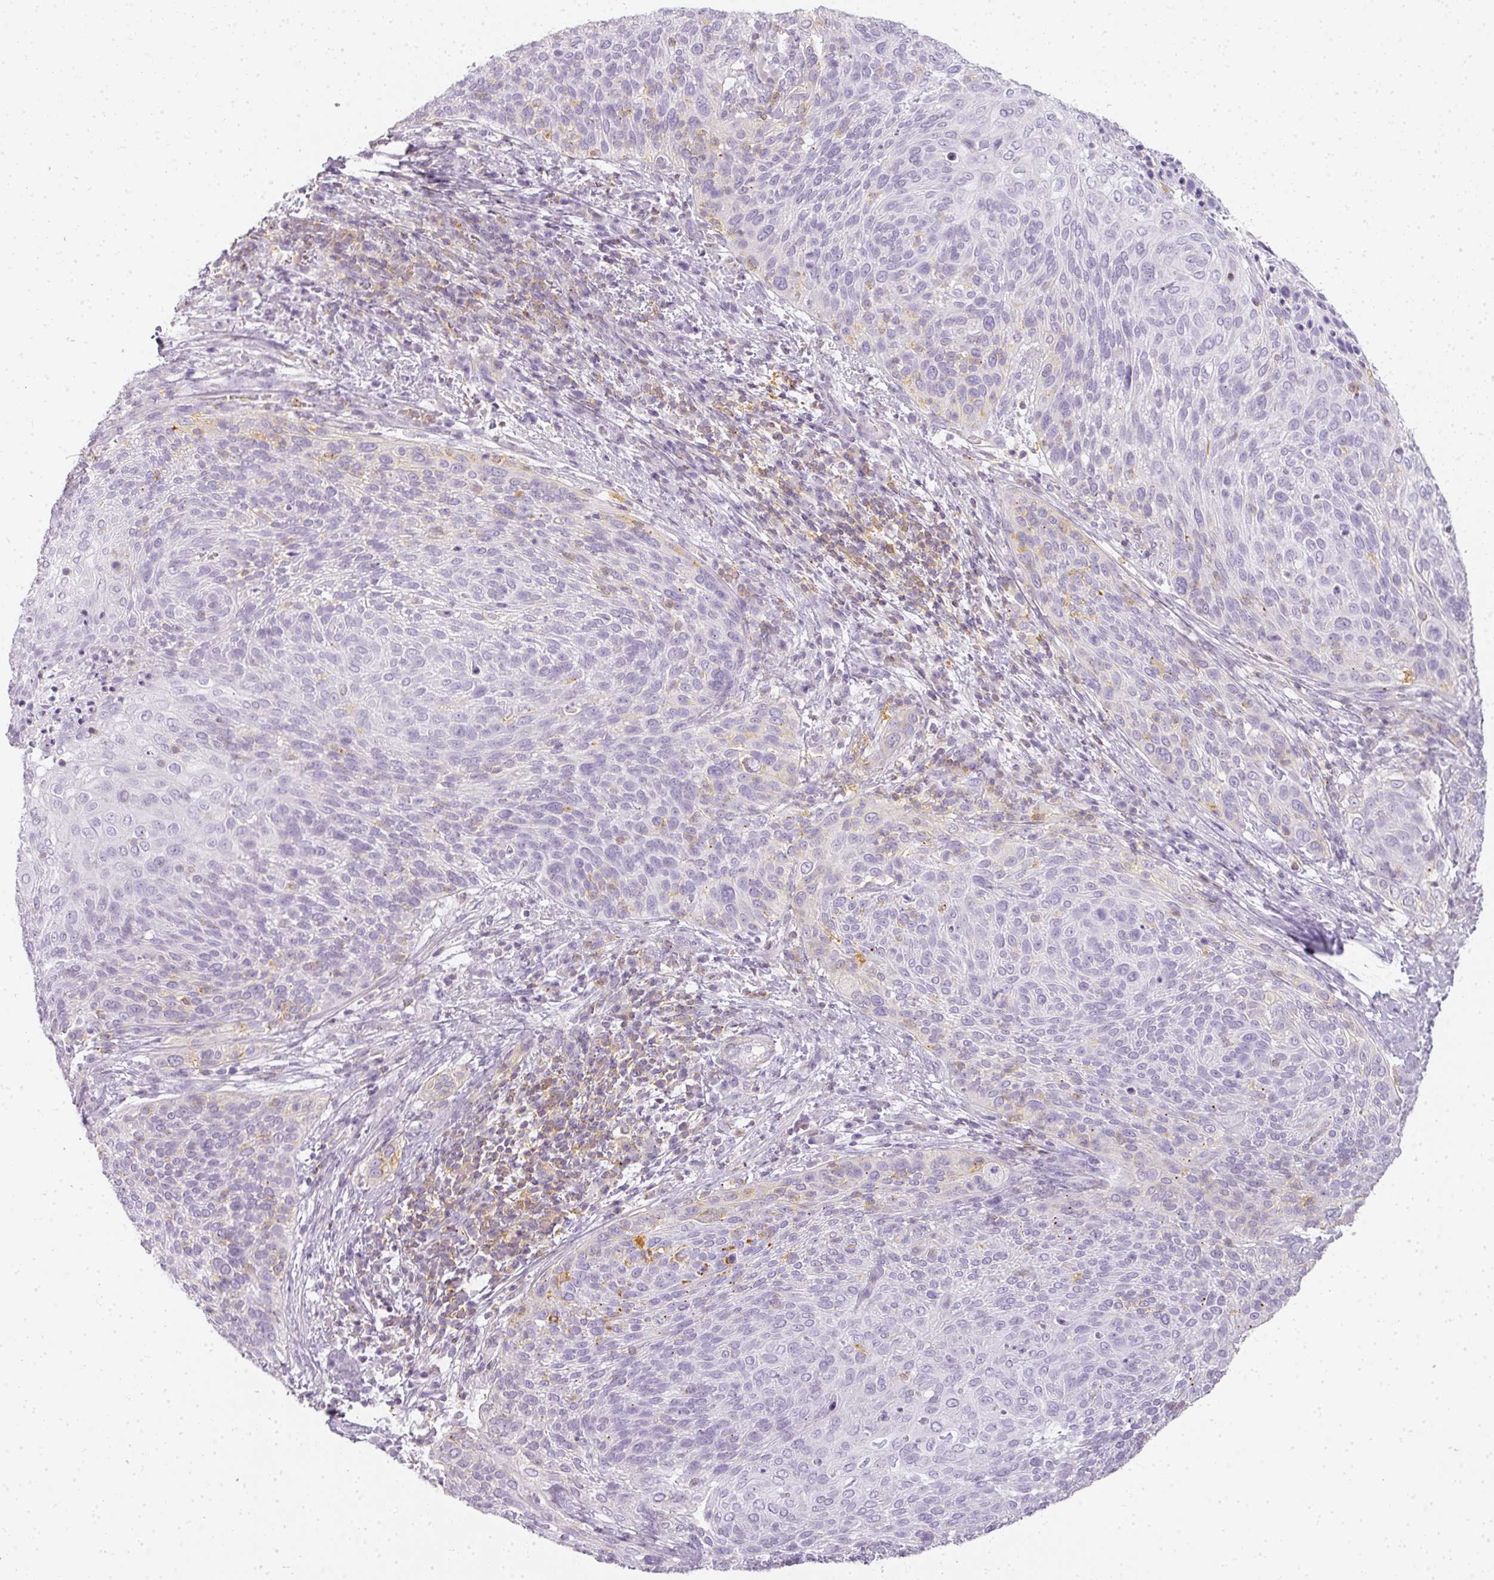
{"staining": {"intensity": "negative", "quantity": "none", "location": "none"}, "tissue": "cervical cancer", "cell_type": "Tumor cells", "image_type": "cancer", "snomed": [{"axis": "morphology", "description": "Squamous cell carcinoma, NOS"}, {"axis": "topography", "description": "Cervix"}], "caption": "High magnification brightfield microscopy of cervical cancer stained with DAB (3,3'-diaminobenzidine) (brown) and counterstained with hematoxylin (blue): tumor cells show no significant staining. Brightfield microscopy of immunohistochemistry stained with DAB (3,3'-diaminobenzidine) (brown) and hematoxylin (blue), captured at high magnification.", "gene": "TMEM42", "patient": {"sex": "female", "age": 31}}